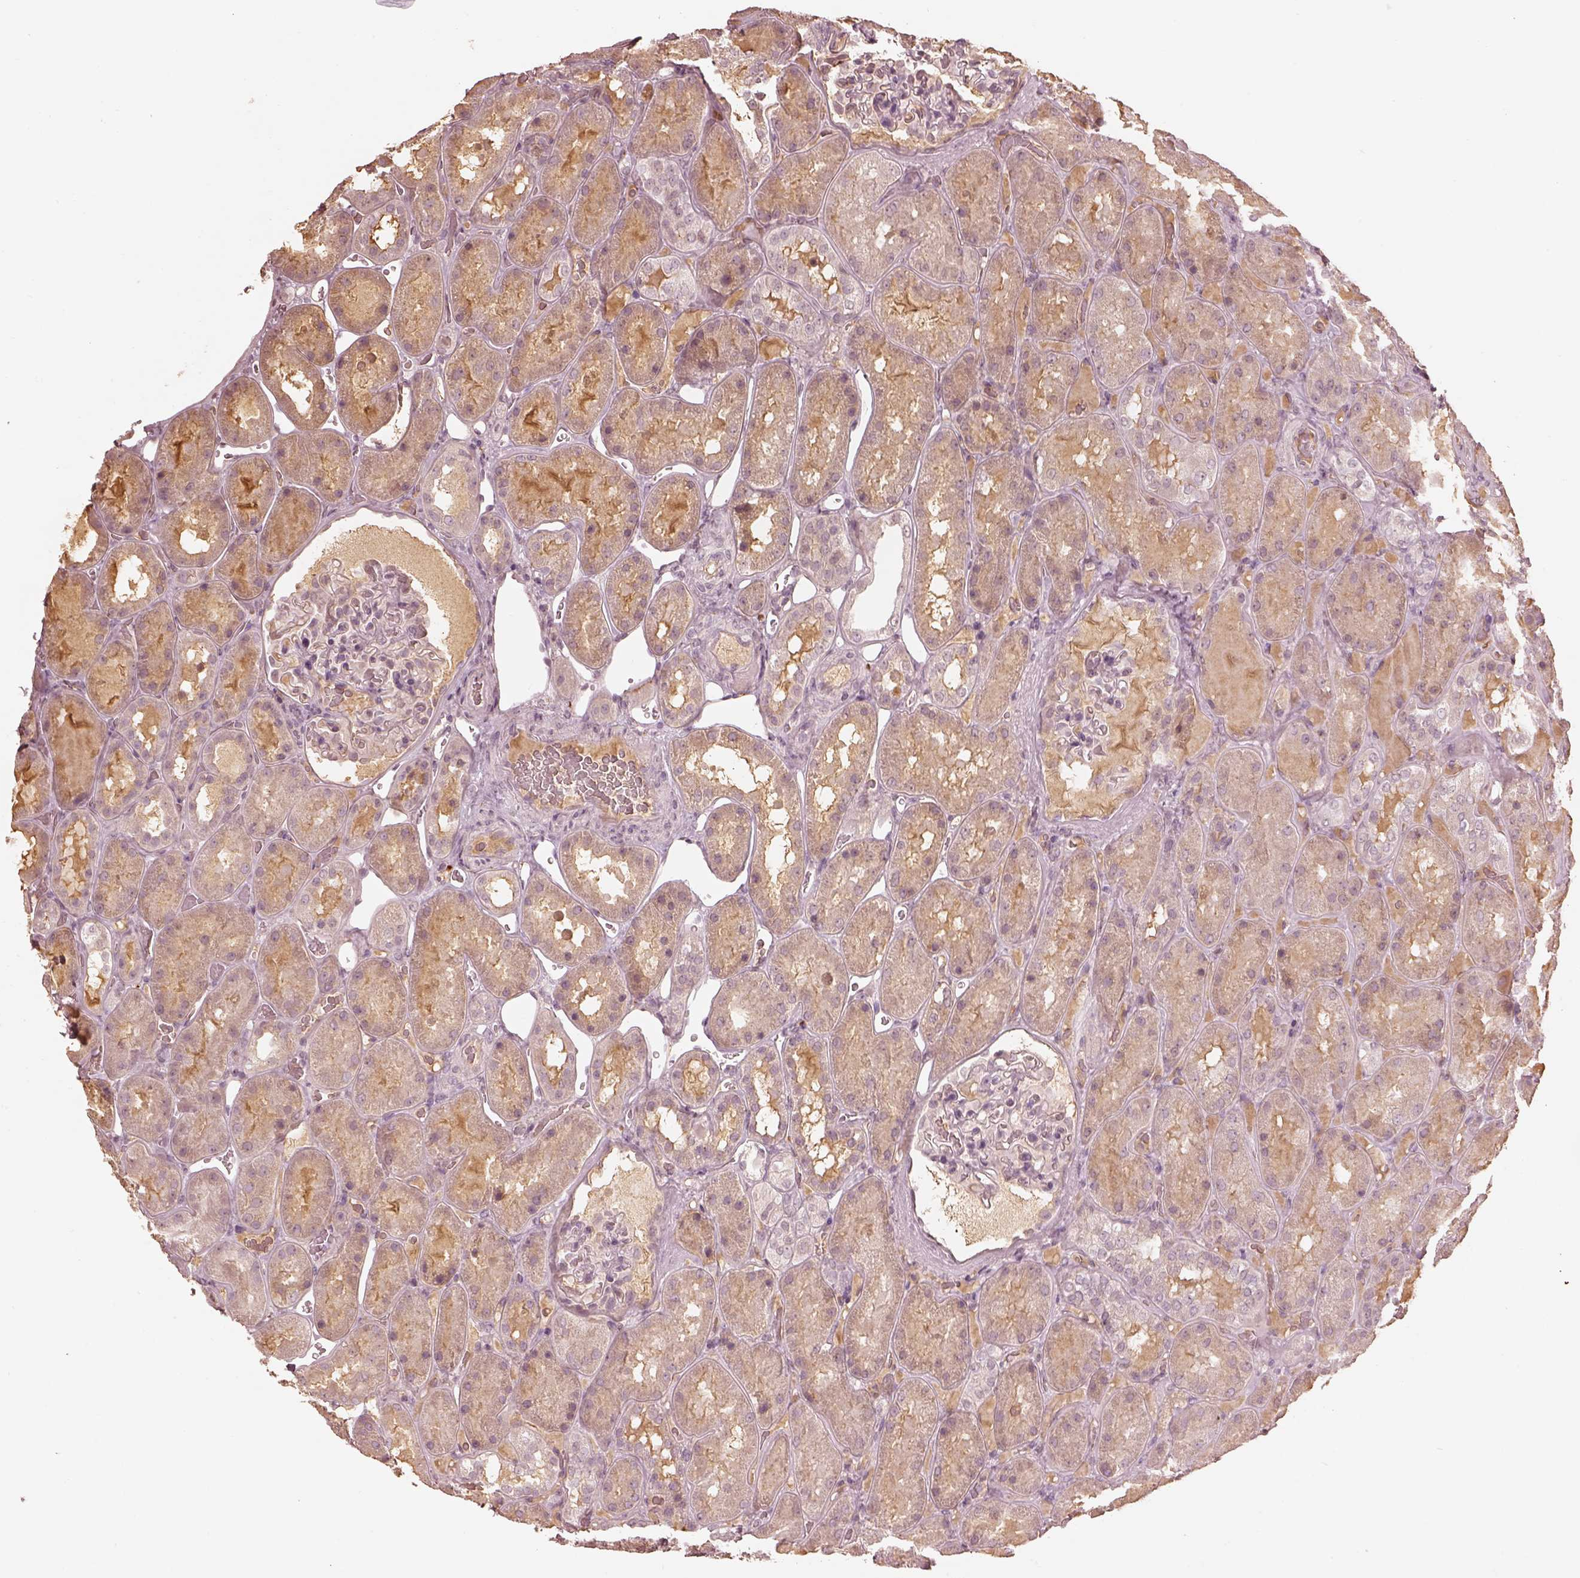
{"staining": {"intensity": "negative", "quantity": "none", "location": "none"}, "tissue": "kidney", "cell_type": "Cells in glomeruli", "image_type": "normal", "snomed": [{"axis": "morphology", "description": "Normal tissue, NOS"}, {"axis": "topography", "description": "Kidney"}], "caption": "IHC micrograph of unremarkable kidney stained for a protein (brown), which exhibits no expression in cells in glomeruli.", "gene": "CALR3", "patient": {"sex": "male", "age": 73}}